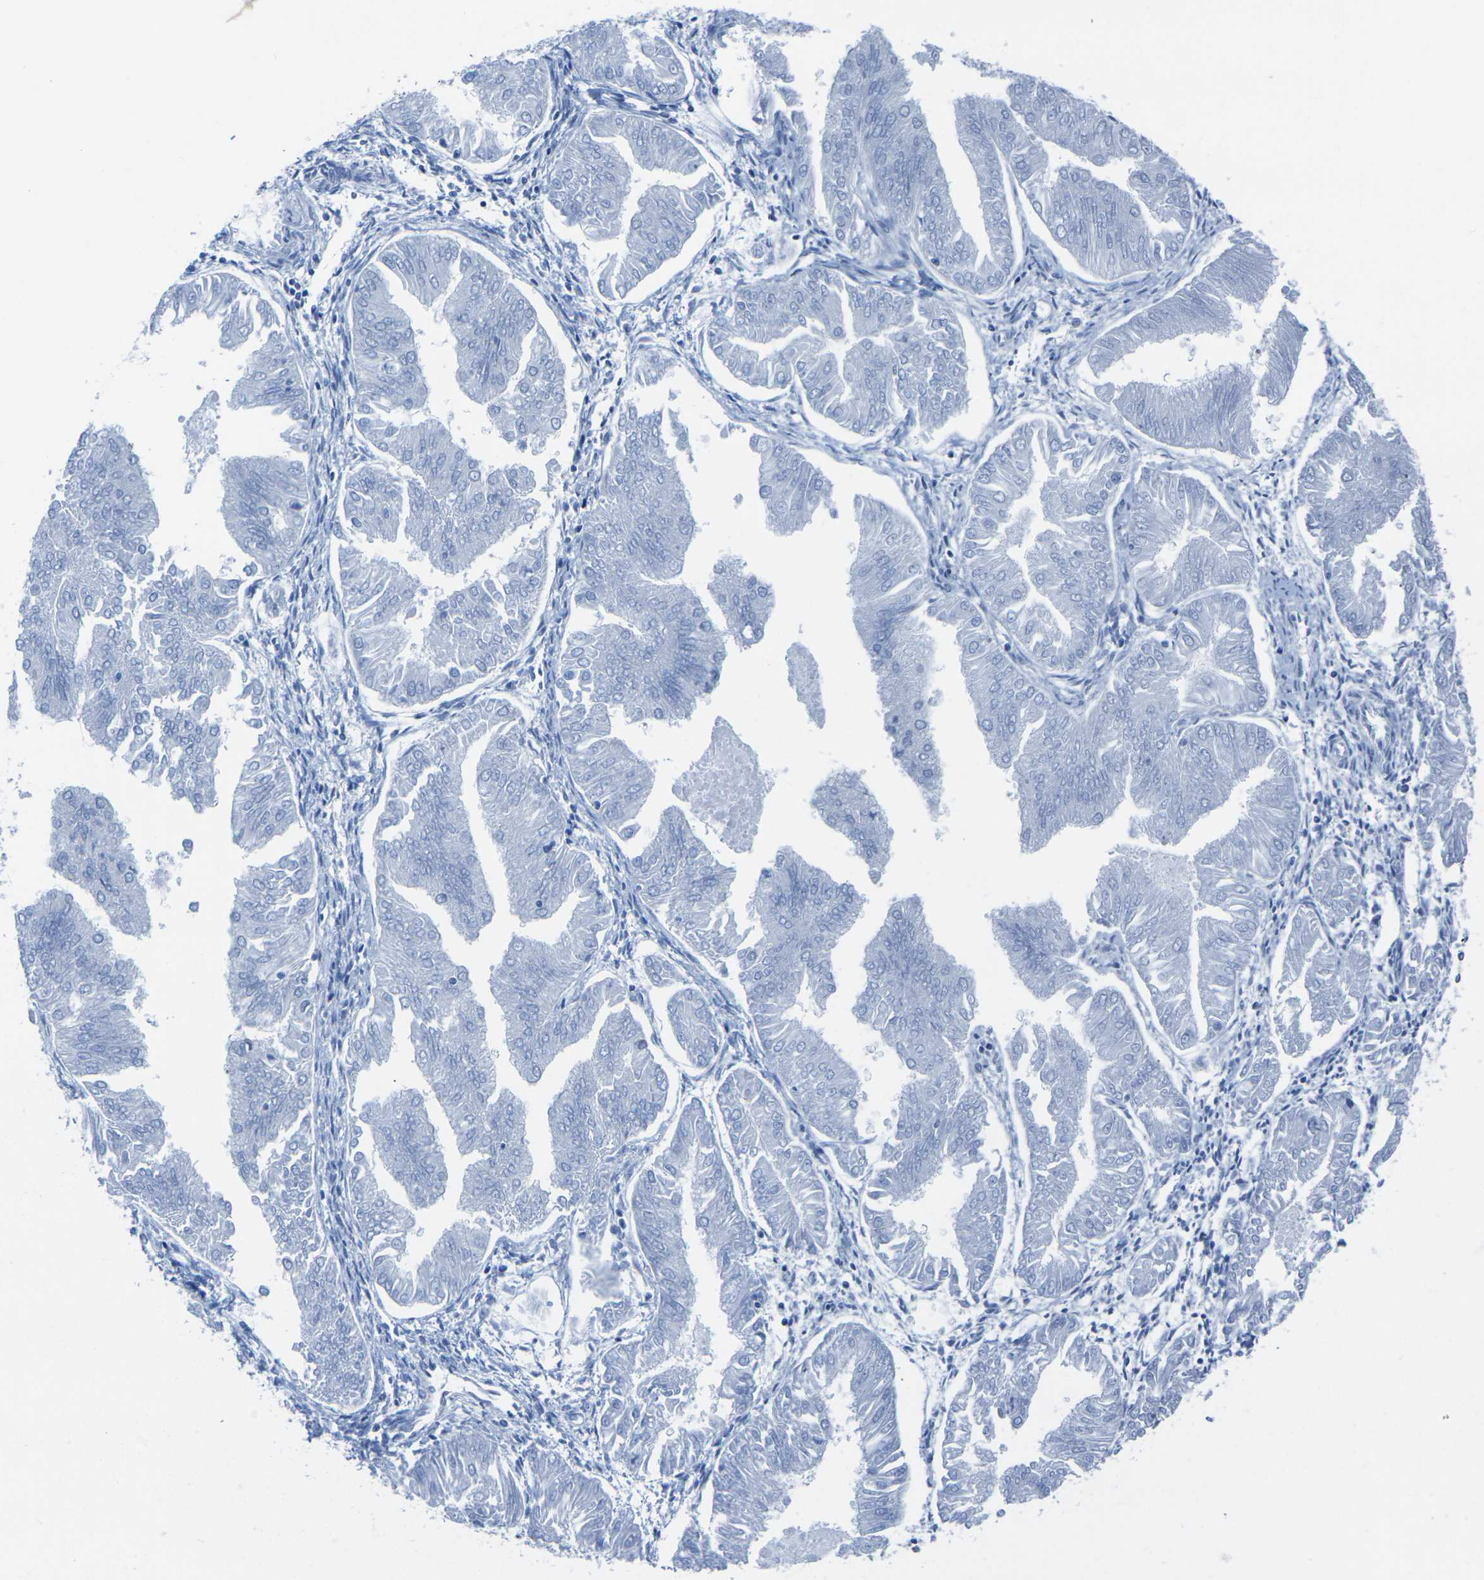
{"staining": {"intensity": "negative", "quantity": "none", "location": "none"}, "tissue": "endometrial cancer", "cell_type": "Tumor cells", "image_type": "cancer", "snomed": [{"axis": "morphology", "description": "Adenocarcinoma, NOS"}, {"axis": "topography", "description": "Endometrium"}], "caption": "IHC of human endometrial cancer demonstrates no staining in tumor cells.", "gene": "TMEM204", "patient": {"sex": "female", "age": 53}}